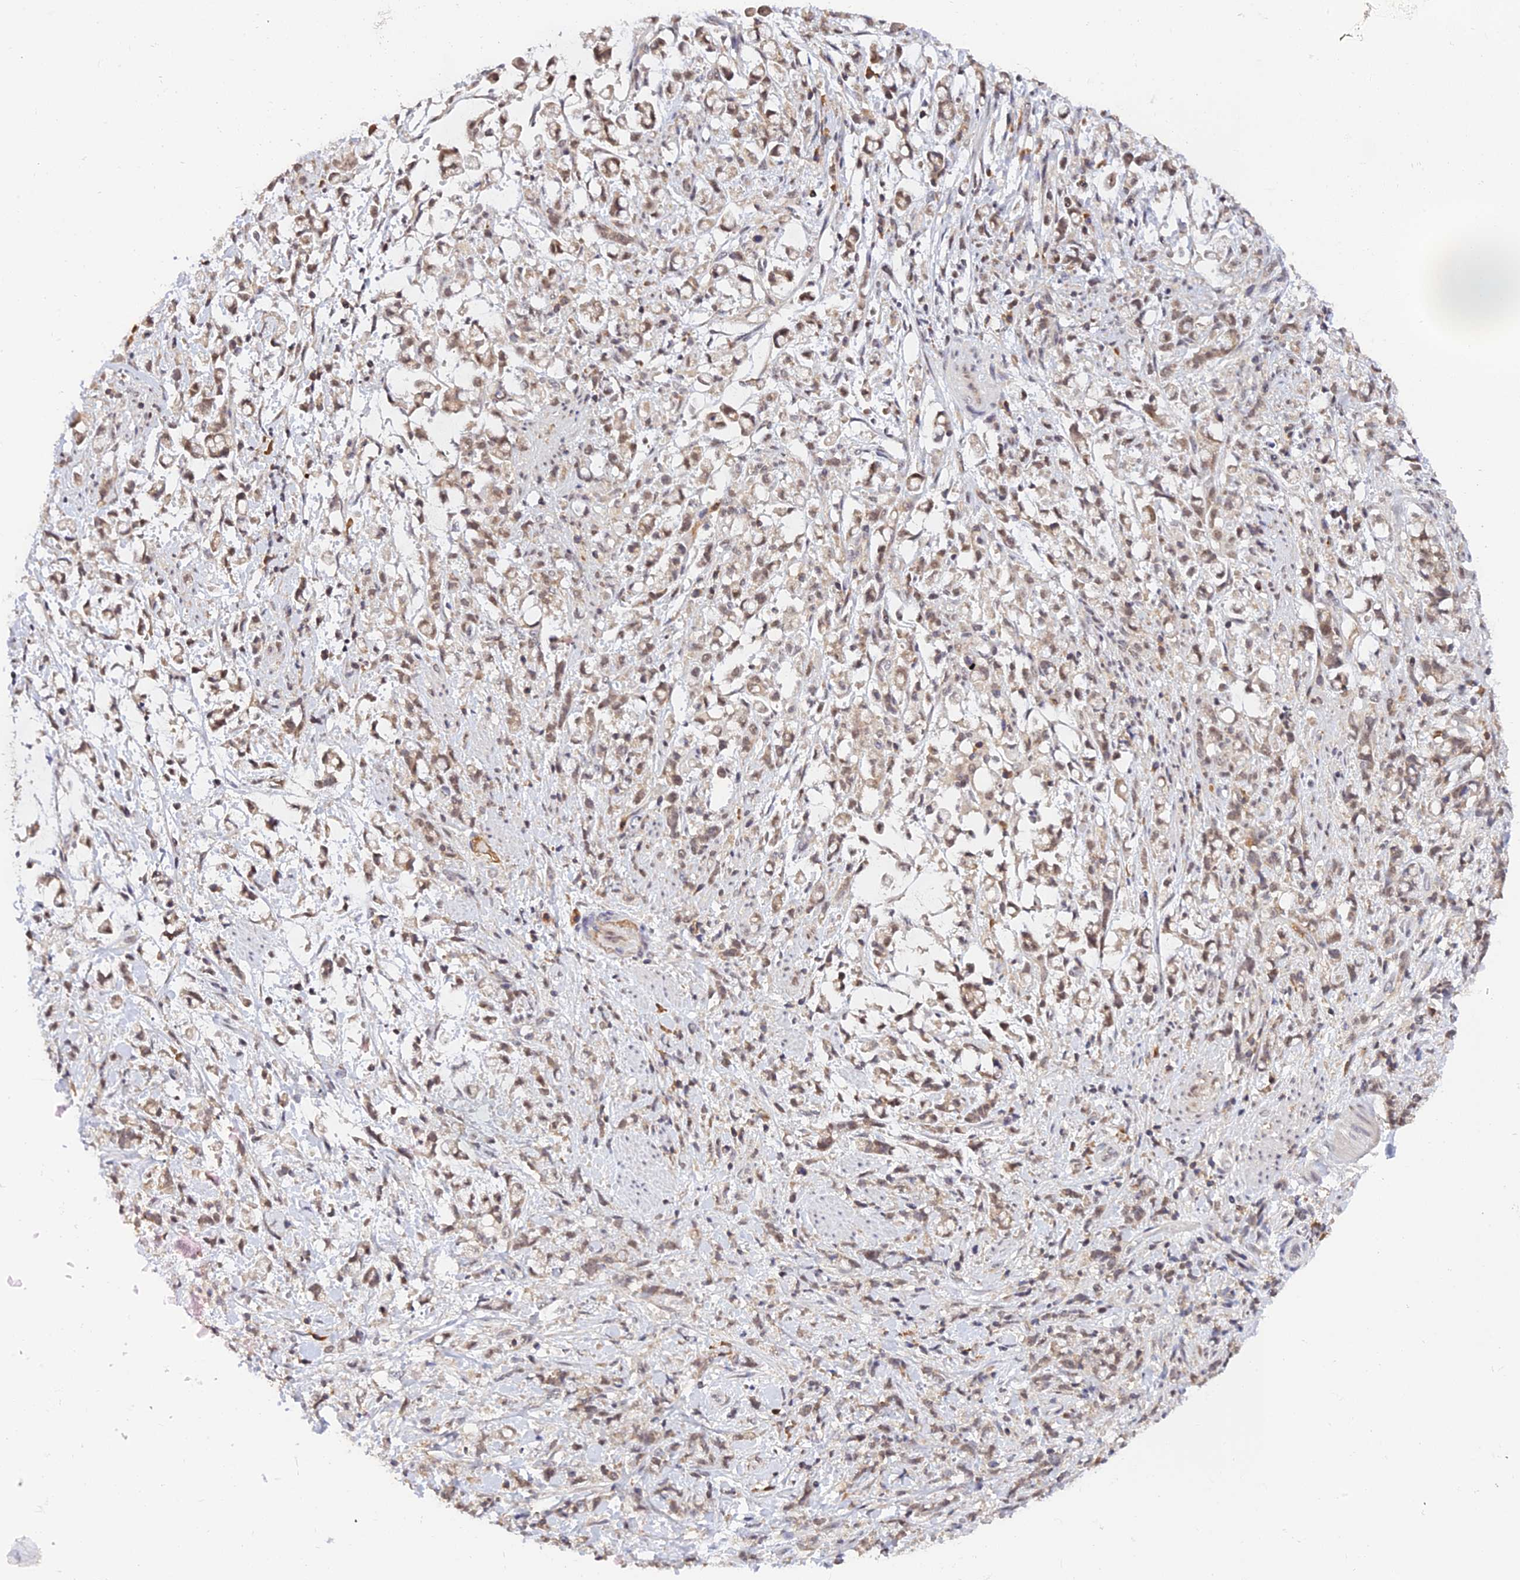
{"staining": {"intensity": "weak", "quantity": "25%-75%", "location": "nuclear"}, "tissue": "stomach cancer", "cell_type": "Tumor cells", "image_type": "cancer", "snomed": [{"axis": "morphology", "description": "Adenocarcinoma, NOS"}, {"axis": "topography", "description": "Stomach"}], "caption": "Immunohistochemical staining of human stomach cancer reveals low levels of weak nuclear protein expression in approximately 25%-75% of tumor cells. The staining was performed using DAB (3,3'-diaminobenzidine), with brown indicating positive protein expression. Nuclei are stained blue with hematoxylin.", "gene": "PEX16", "patient": {"sex": "female", "age": 60}}